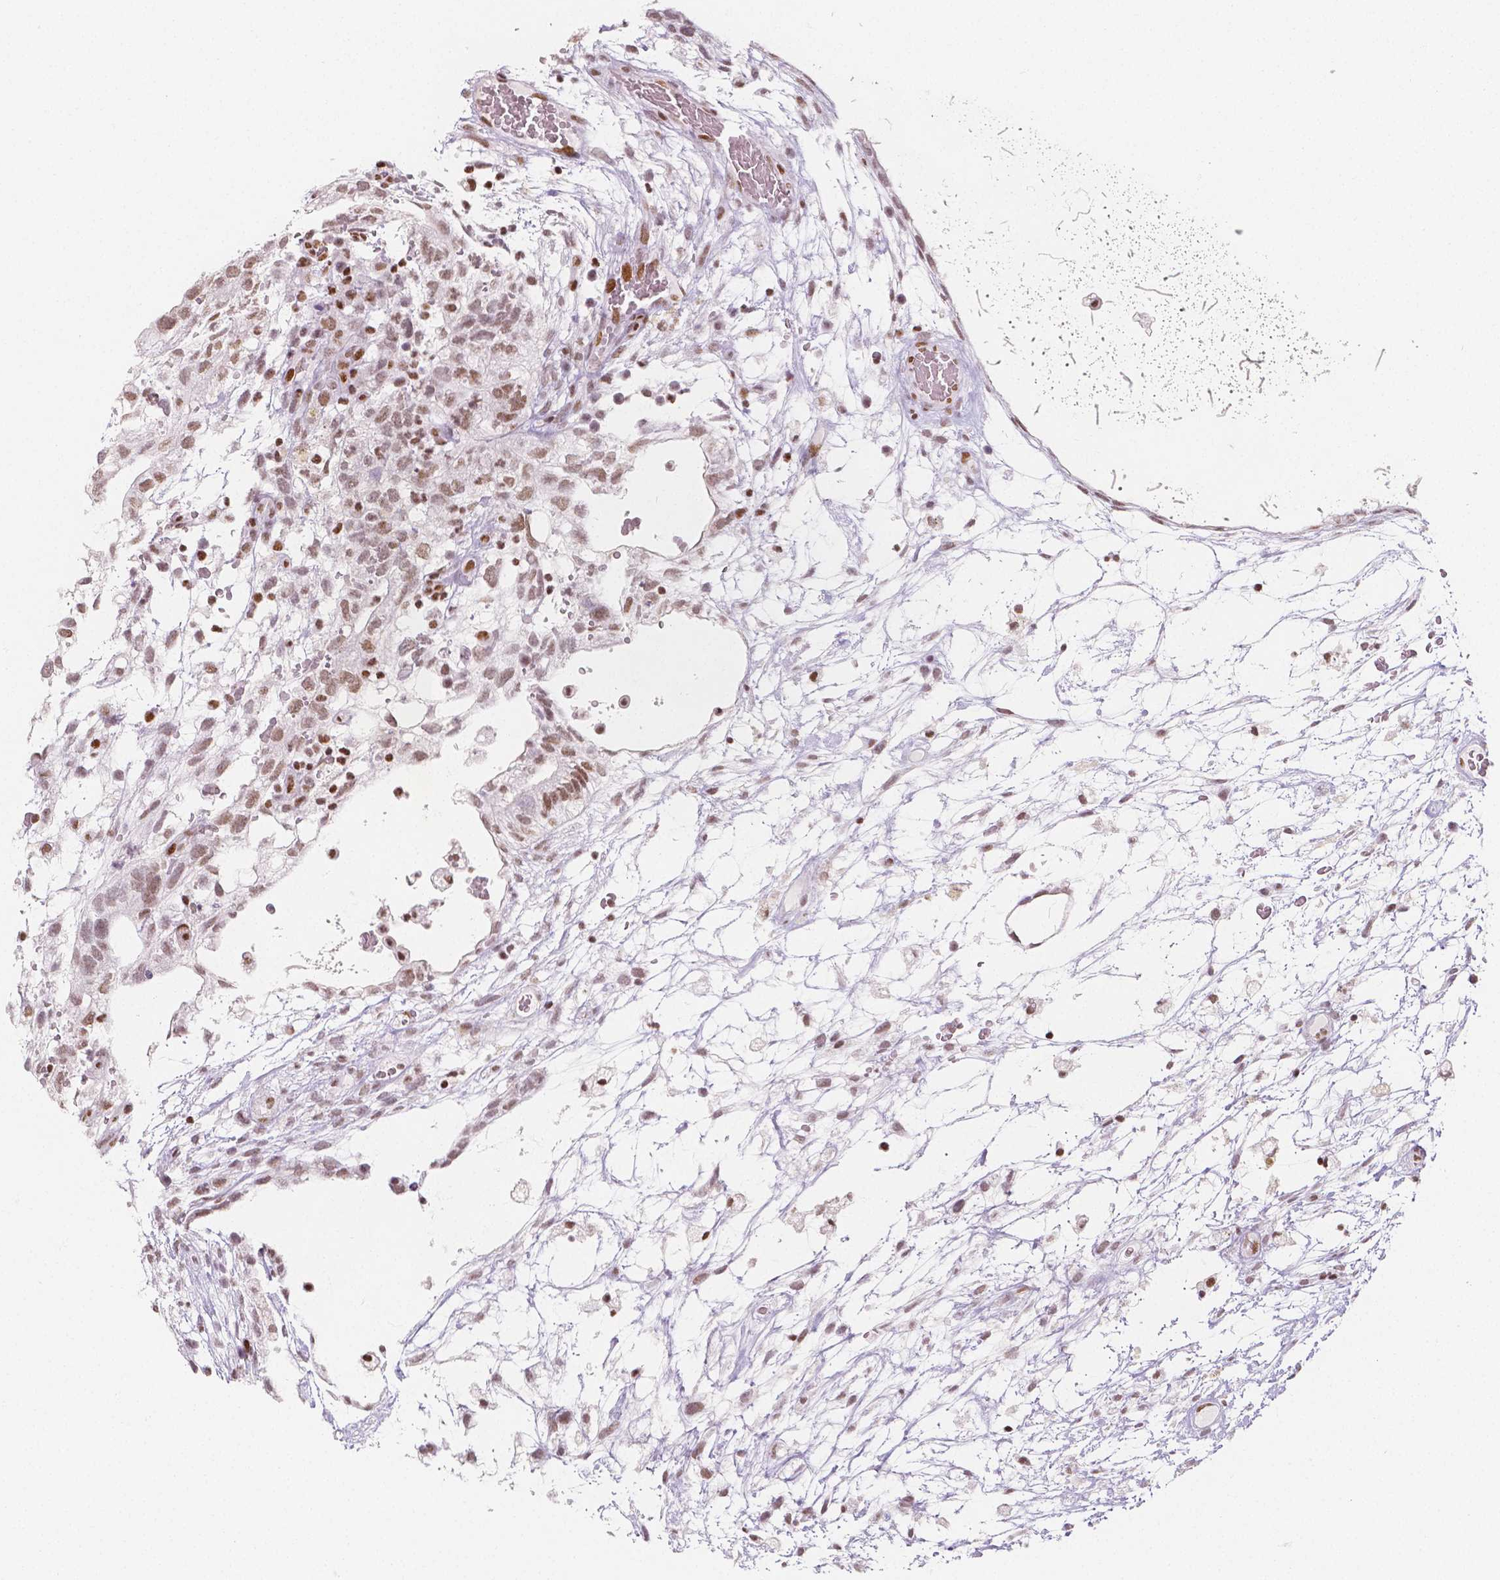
{"staining": {"intensity": "weak", "quantity": ">75%", "location": "nuclear"}, "tissue": "testis cancer", "cell_type": "Tumor cells", "image_type": "cancer", "snomed": [{"axis": "morphology", "description": "Normal tissue, NOS"}, {"axis": "morphology", "description": "Carcinoma, Embryonal, NOS"}, {"axis": "topography", "description": "Testis"}], "caption": "Immunohistochemistry (IHC) (DAB (3,3'-diaminobenzidine)) staining of testis cancer exhibits weak nuclear protein positivity in approximately >75% of tumor cells. (DAB IHC with brightfield microscopy, high magnification).", "gene": "HDAC1", "patient": {"sex": "male", "age": 32}}